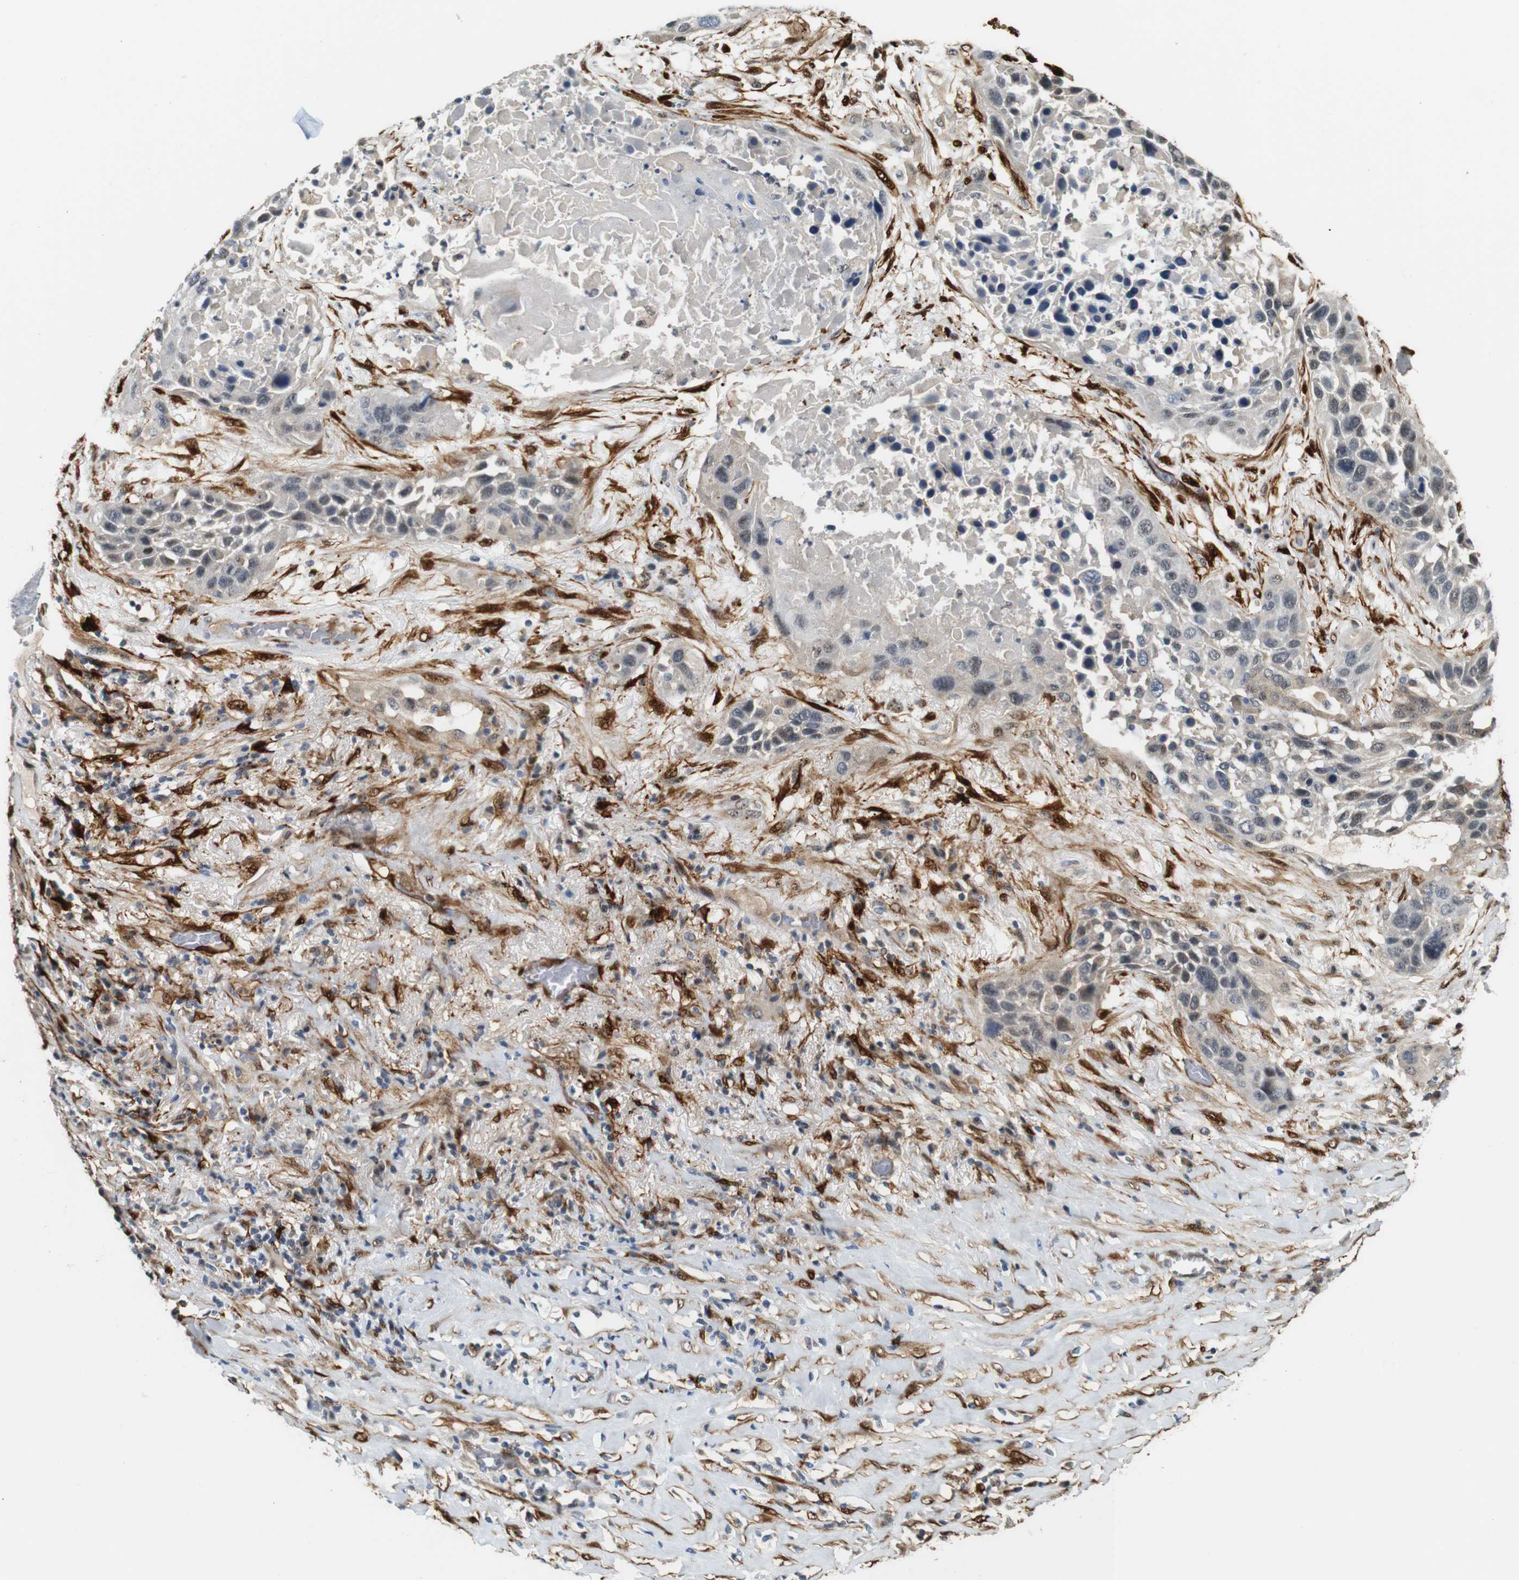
{"staining": {"intensity": "weak", "quantity": "25%-75%", "location": "cytoplasmic/membranous,nuclear"}, "tissue": "lung cancer", "cell_type": "Tumor cells", "image_type": "cancer", "snomed": [{"axis": "morphology", "description": "Squamous cell carcinoma, NOS"}, {"axis": "topography", "description": "Lung"}], "caption": "An image of lung squamous cell carcinoma stained for a protein displays weak cytoplasmic/membranous and nuclear brown staining in tumor cells.", "gene": "LXN", "patient": {"sex": "male", "age": 57}}